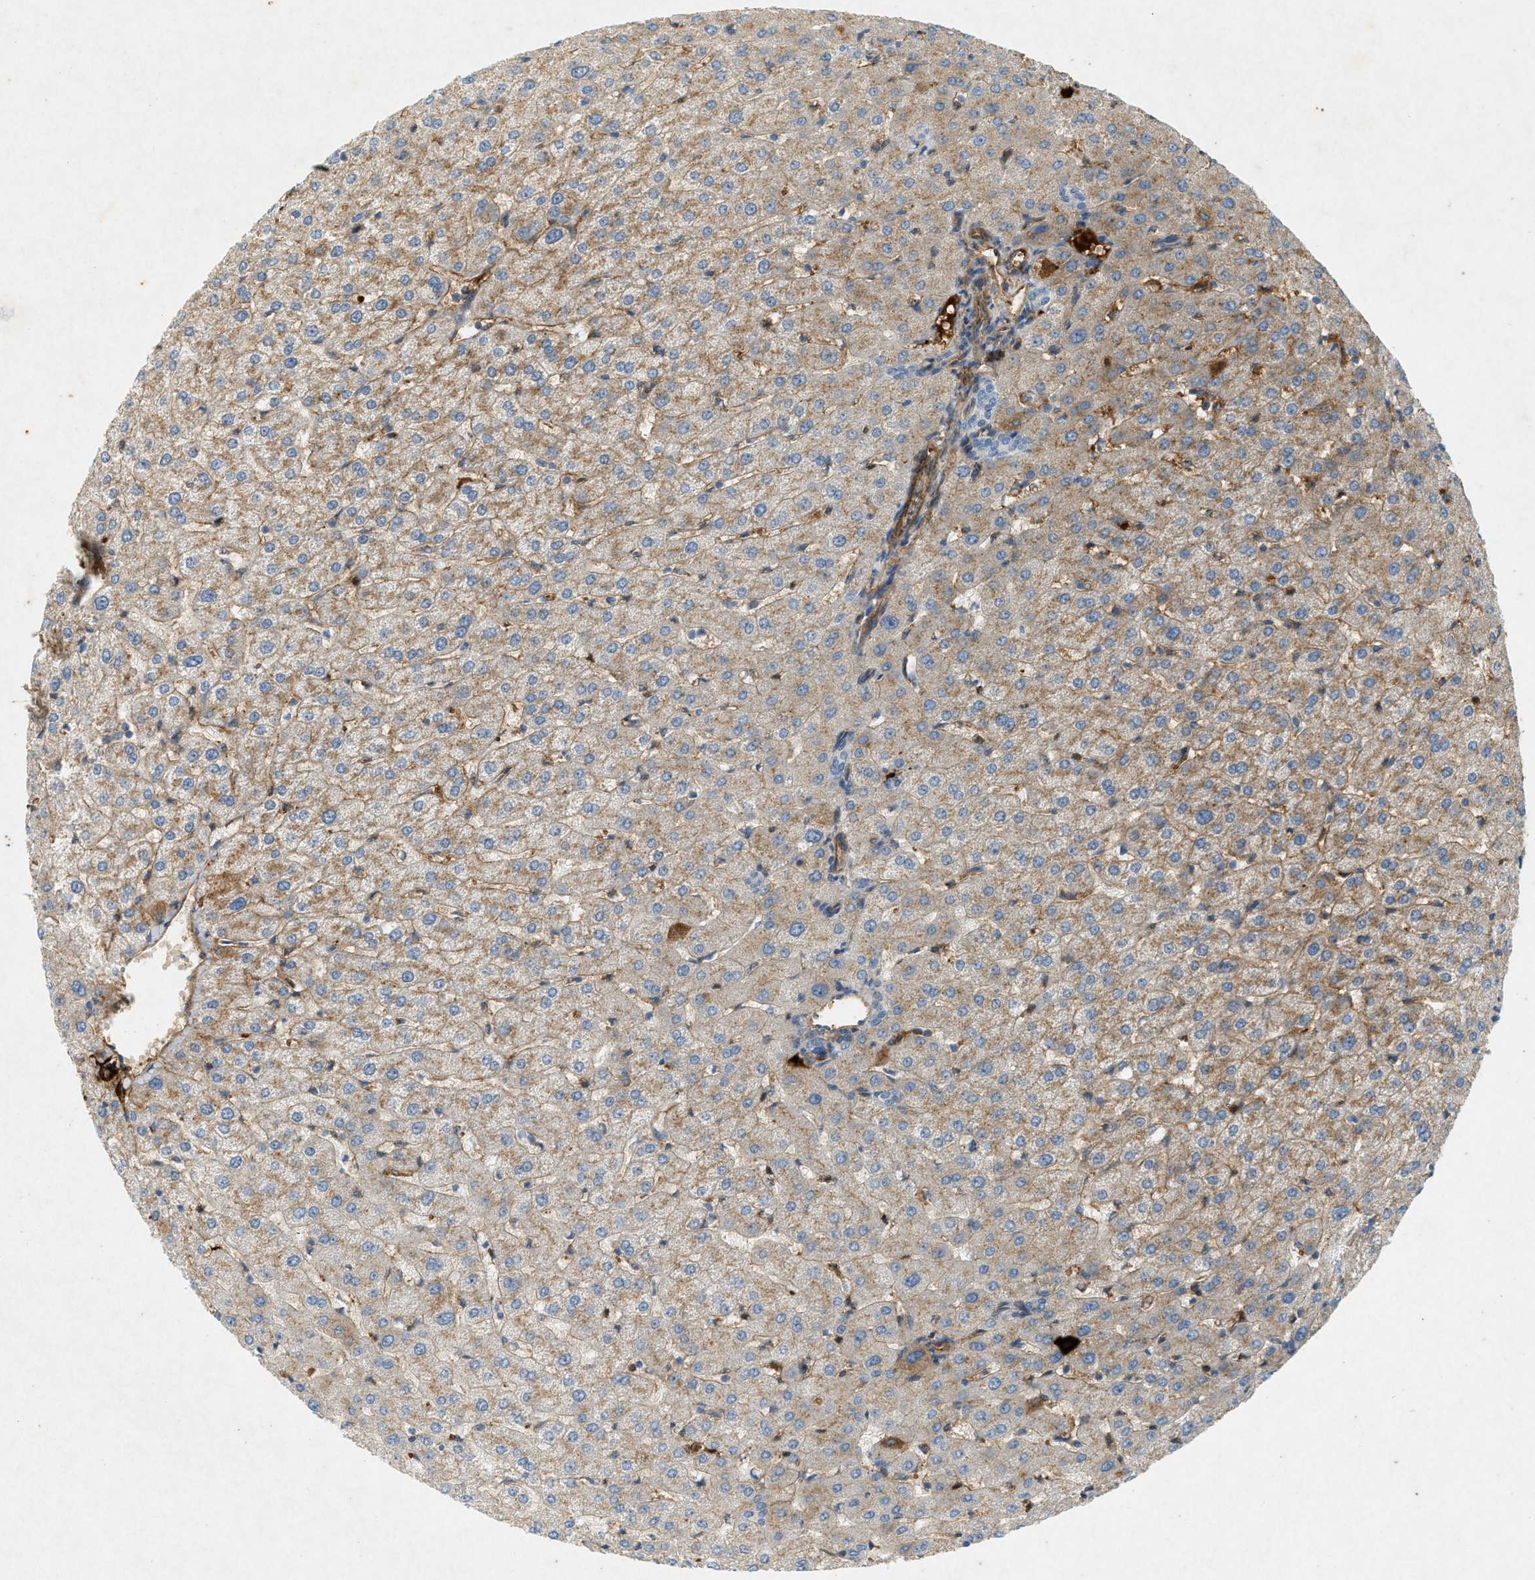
{"staining": {"intensity": "weak", "quantity": "25%-75%", "location": "cytoplasmic/membranous"}, "tissue": "liver", "cell_type": "Cholangiocytes", "image_type": "normal", "snomed": [{"axis": "morphology", "description": "Normal tissue, NOS"}, {"axis": "morphology", "description": "Fibrosis, NOS"}, {"axis": "topography", "description": "Liver"}], "caption": "Immunohistochemistry (IHC) staining of unremarkable liver, which demonstrates low levels of weak cytoplasmic/membranous positivity in approximately 25%-75% of cholangiocytes indicating weak cytoplasmic/membranous protein positivity. The staining was performed using DAB (brown) for protein detection and nuclei were counterstained in hematoxylin (blue).", "gene": "F2", "patient": {"sex": "female", "age": 29}}